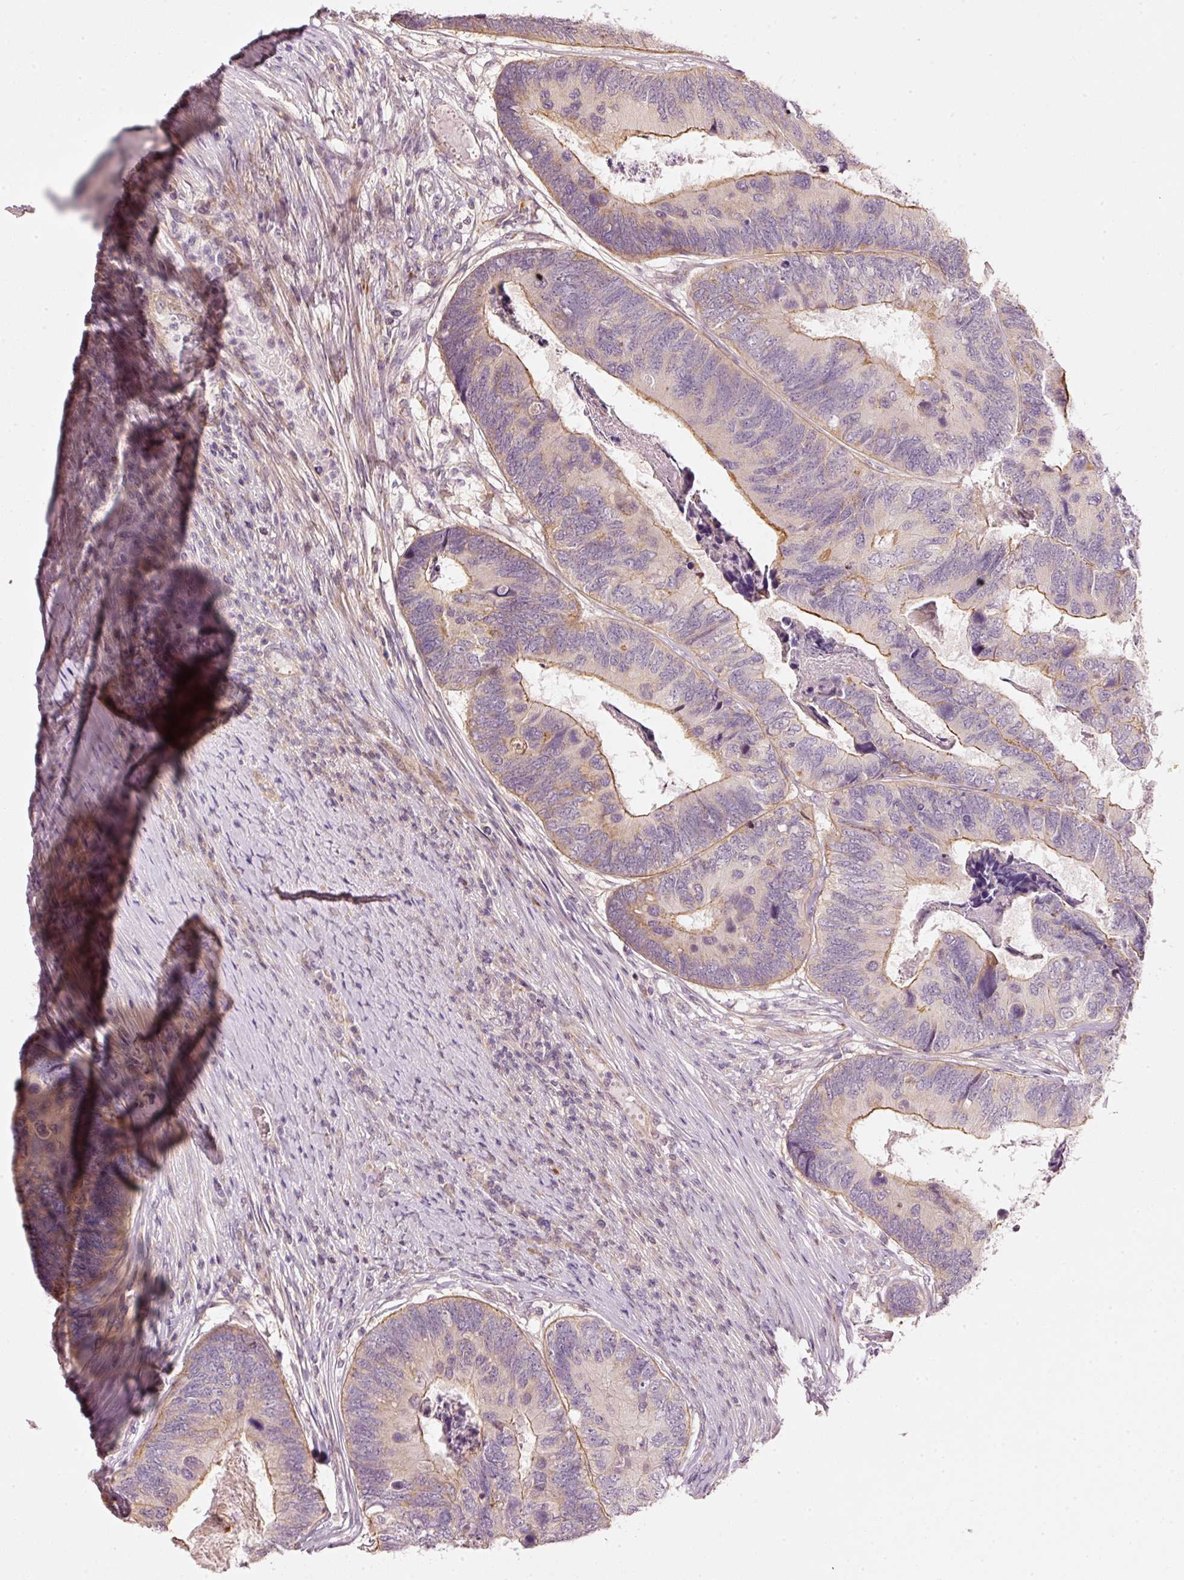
{"staining": {"intensity": "moderate", "quantity": "<25%", "location": "cytoplasmic/membranous"}, "tissue": "colorectal cancer", "cell_type": "Tumor cells", "image_type": "cancer", "snomed": [{"axis": "morphology", "description": "Adenocarcinoma, NOS"}, {"axis": "topography", "description": "Colon"}], "caption": "A photomicrograph of colorectal cancer stained for a protein exhibits moderate cytoplasmic/membranous brown staining in tumor cells.", "gene": "ARHGAP22", "patient": {"sex": "female", "age": 67}}